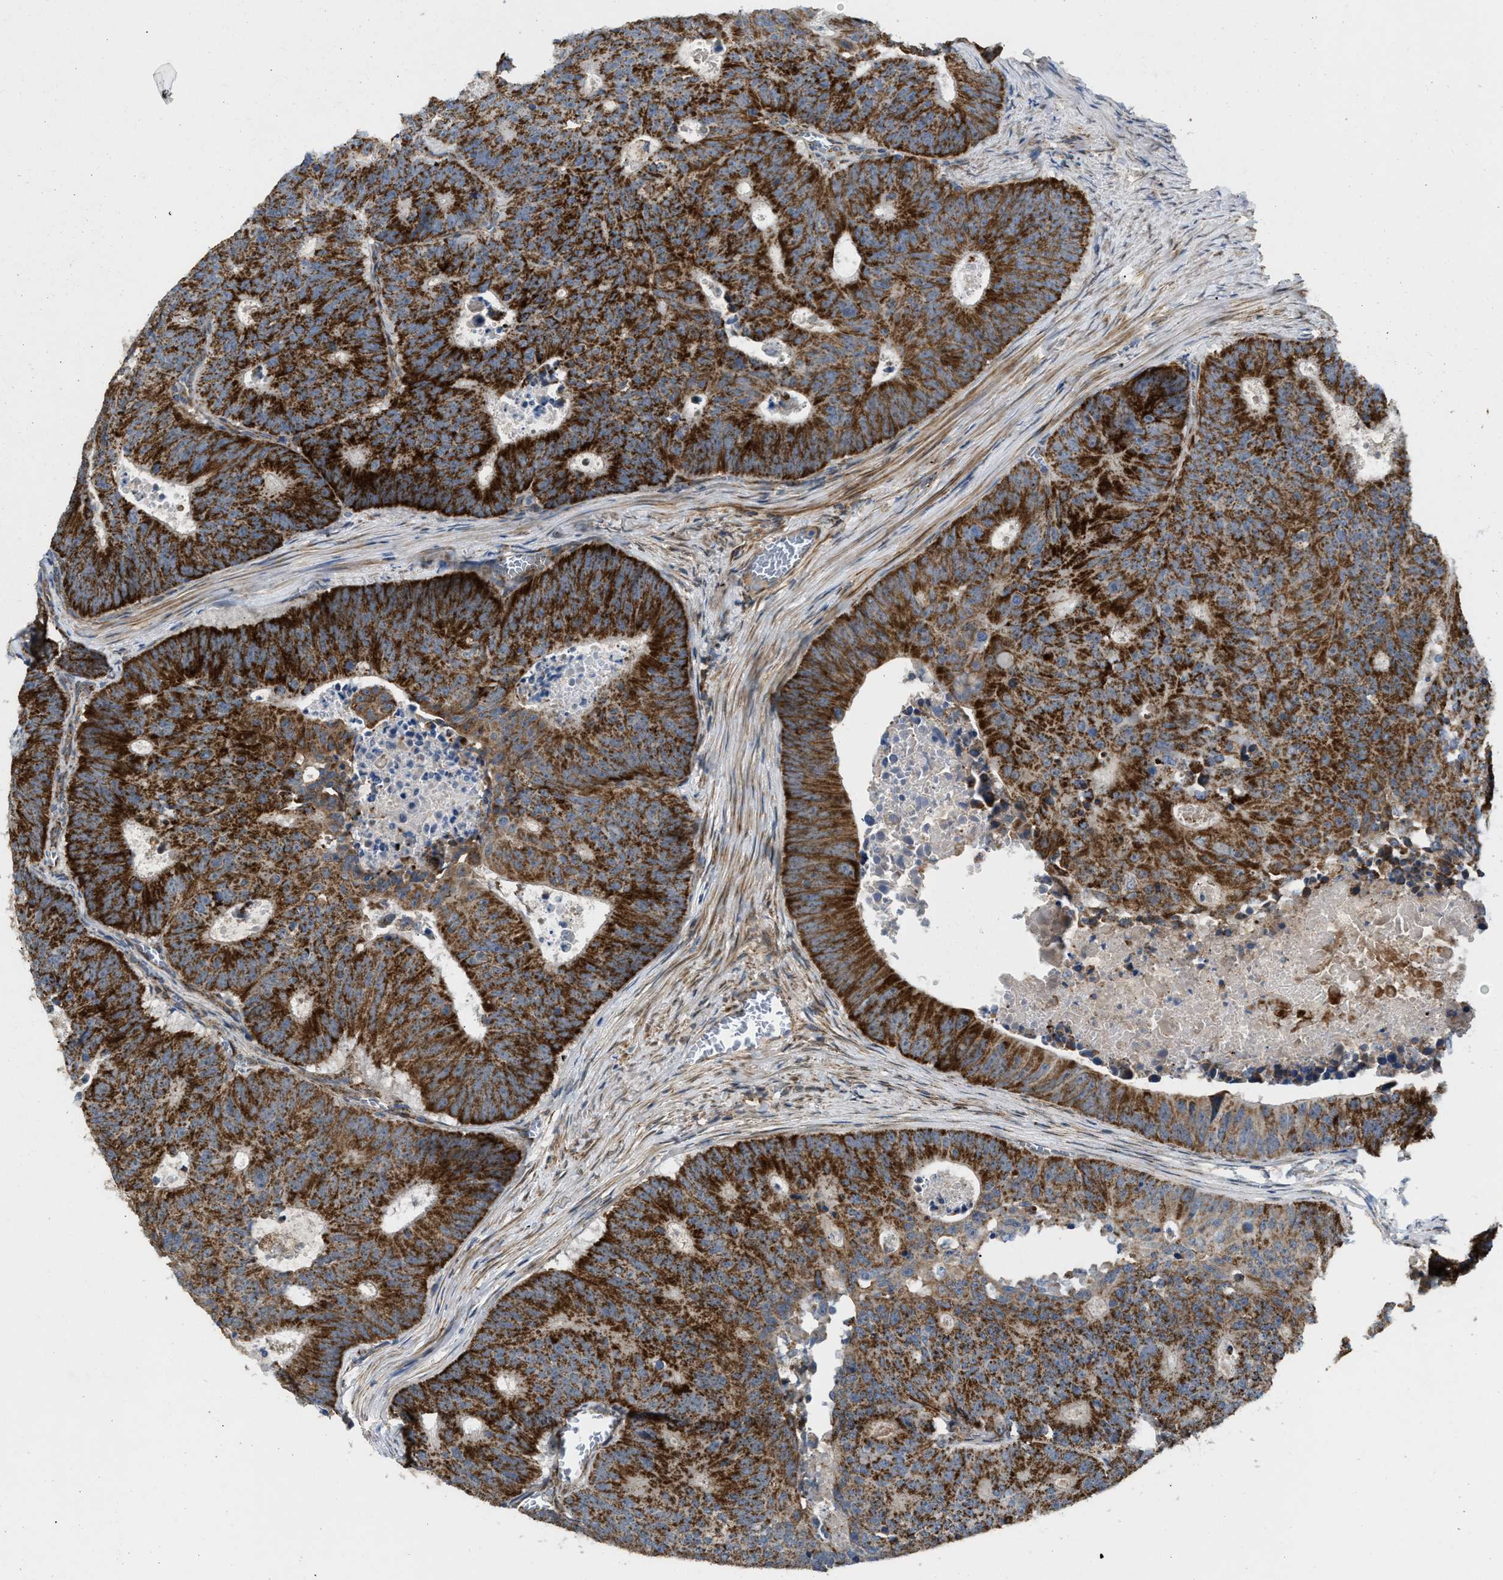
{"staining": {"intensity": "strong", "quantity": ">75%", "location": "cytoplasmic/membranous"}, "tissue": "colorectal cancer", "cell_type": "Tumor cells", "image_type": "cancer", "snomed": [{"axis": "morphology", "description": "Adenocarcinoma, NOS"}, {"axis": "topography", "description": "Colon"}], "caption": "This image demonstrates colorectal adenocarcinoma stained with IHC to label a protein in brown. The cytoplasmic/membranous of tumor cells show strong positivity for the protein. Nuclei are counter-stained blue.", "gene": "TACO1", "patient": {"sex": "male", "age": 87}}